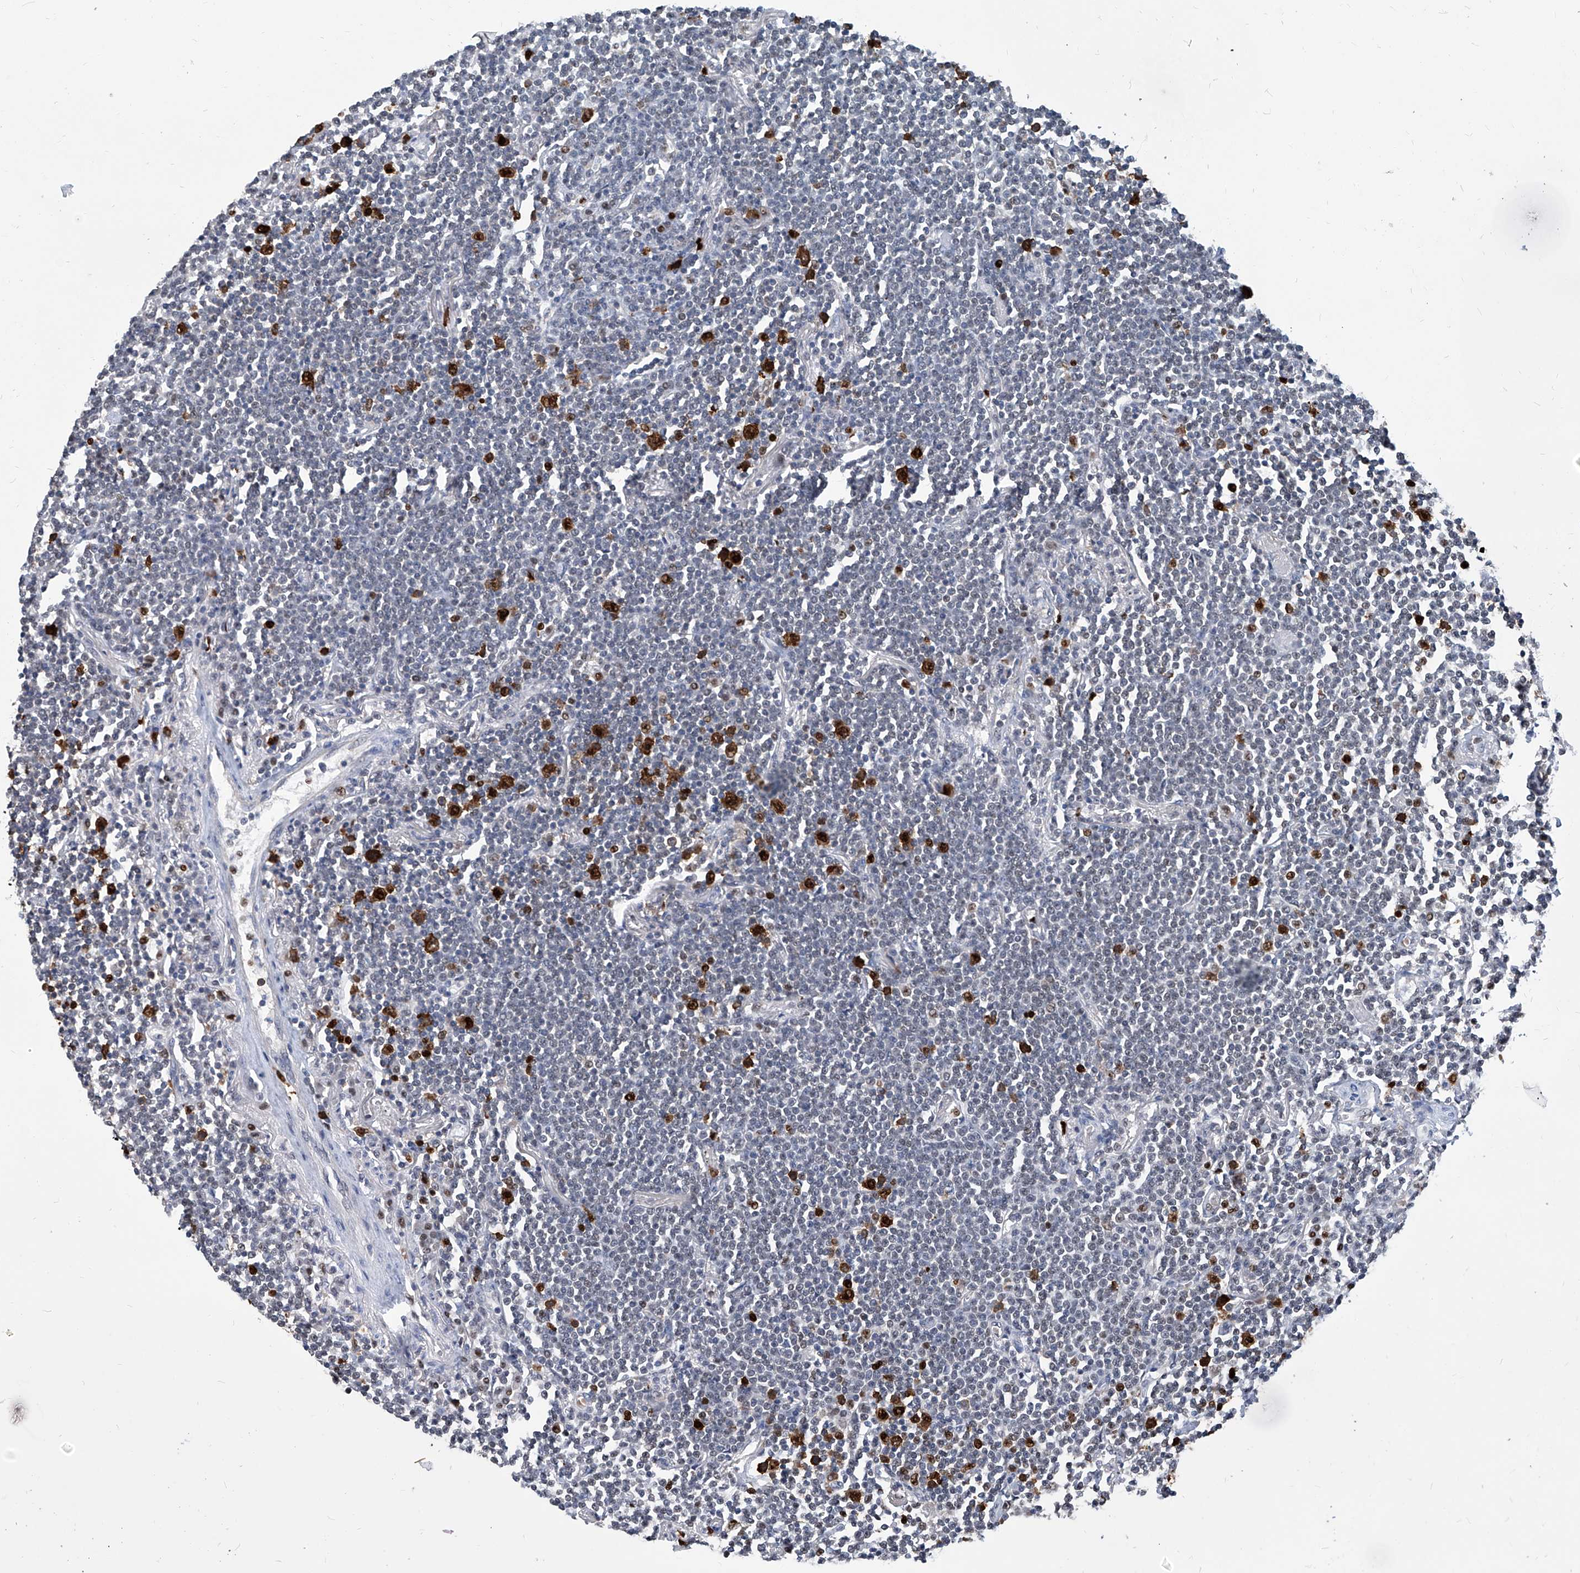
{"staining": {"intensity": "strong", "quantity": "<25%", "location": "cytoplasmic/membranous,nuclear"}, "tissue": "lymphoma", "cell_type": "Tumor cells", "image_type": "cancer", "snomed": [{"axis": "morphology", "description": "Malignant lymphoma, non-Hodgkin's type, Low grade"}, {"axis": "topography", "description": "Lung"}], "caption": "Immunohistochemistry (IHC) photomicrograph of neoplastic tissue: low-grade malignant lymphoma, non-Hodgkin's type stained using IHC displays medium levels of strong protein expression localized specifically in the cytoplasmic/membranous and nuclear of tumor cells, appearing as a cytoplasmic/membranous and nuclear brown color.", "gene": "PCNA", "patient": {"sex": "female", "age": 71}}